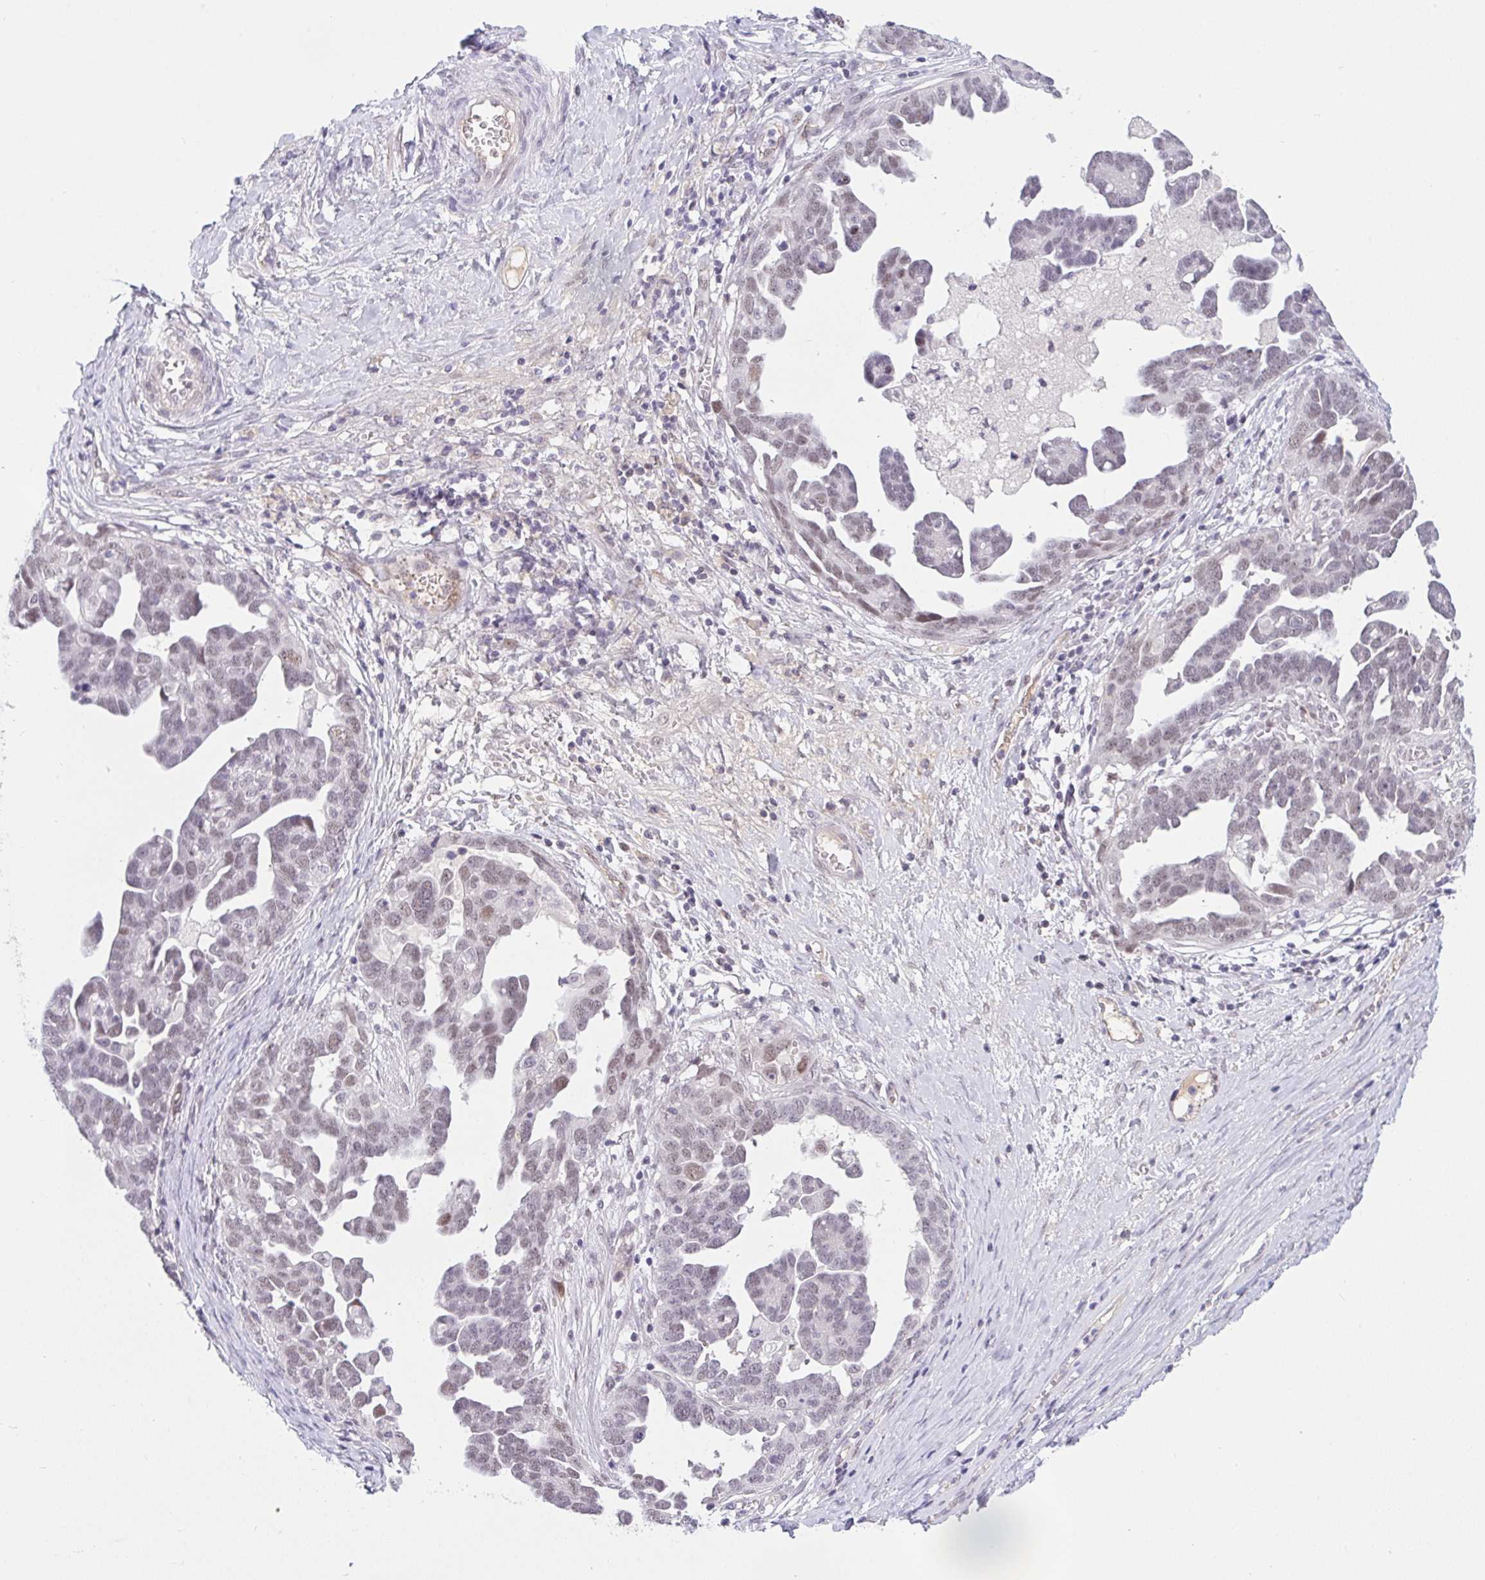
{"staining": {"intensity": "weak", "quantity": ">75%", "location": "nuclear"}, "tissue": "ovarian cancer", "cell_type": "Tumor cells", "image_type": "cancer", "snomed": [{"axis": "morphology", "description": "Cystadenocarcinoma, serous, NOS"}, {"axis": "topography", "description": "Ovary"}], "caption": "Ovarian serous cystadenocarcinoma stained with a protein marker exhibits weak staining in tumor cells.", "gene": "DSCAML1", "patient": {"sex": "female", "age": 54}}